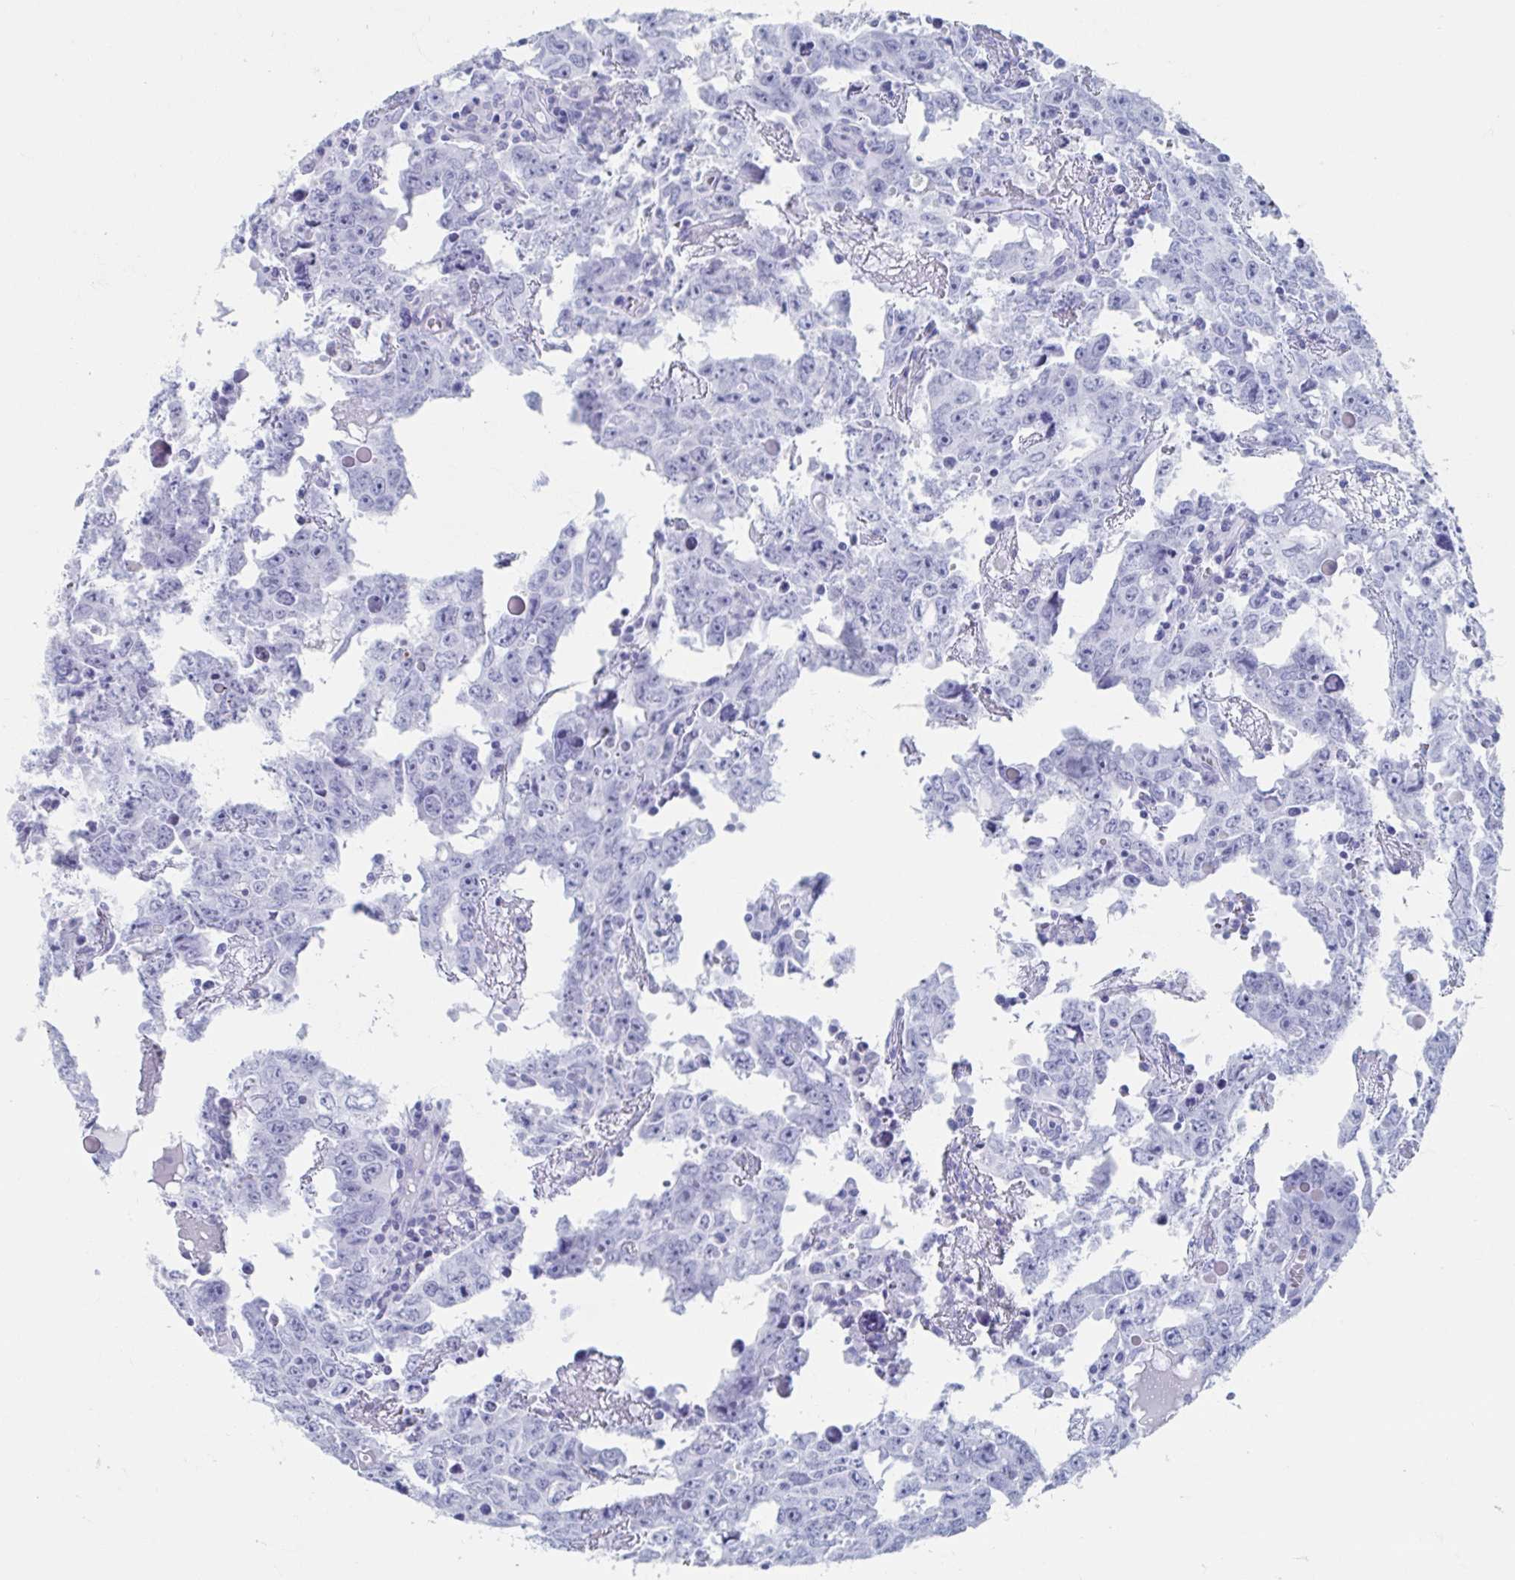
{"staining": {"intensity": "negative", "quantity": "none", "location": "none"}, "tissue": "testis cancer", "cell_type": "Tumor cells", "image_type": "cancer", "snomed": [{"axis": "morphology", "description": "Carcinoma, Embryonal, NOS"}, {"axis": "topography", "description": "Testis"}], "caption": "The histopathology image displays no staining of tumor cells in testis cancer. (DAB (3,3'-diaminobenzidine) immunohistochemistry with hematoxylin counter stain).", "gene": "HDGFL1", "patient": {"sex": "male", "age": 22}}